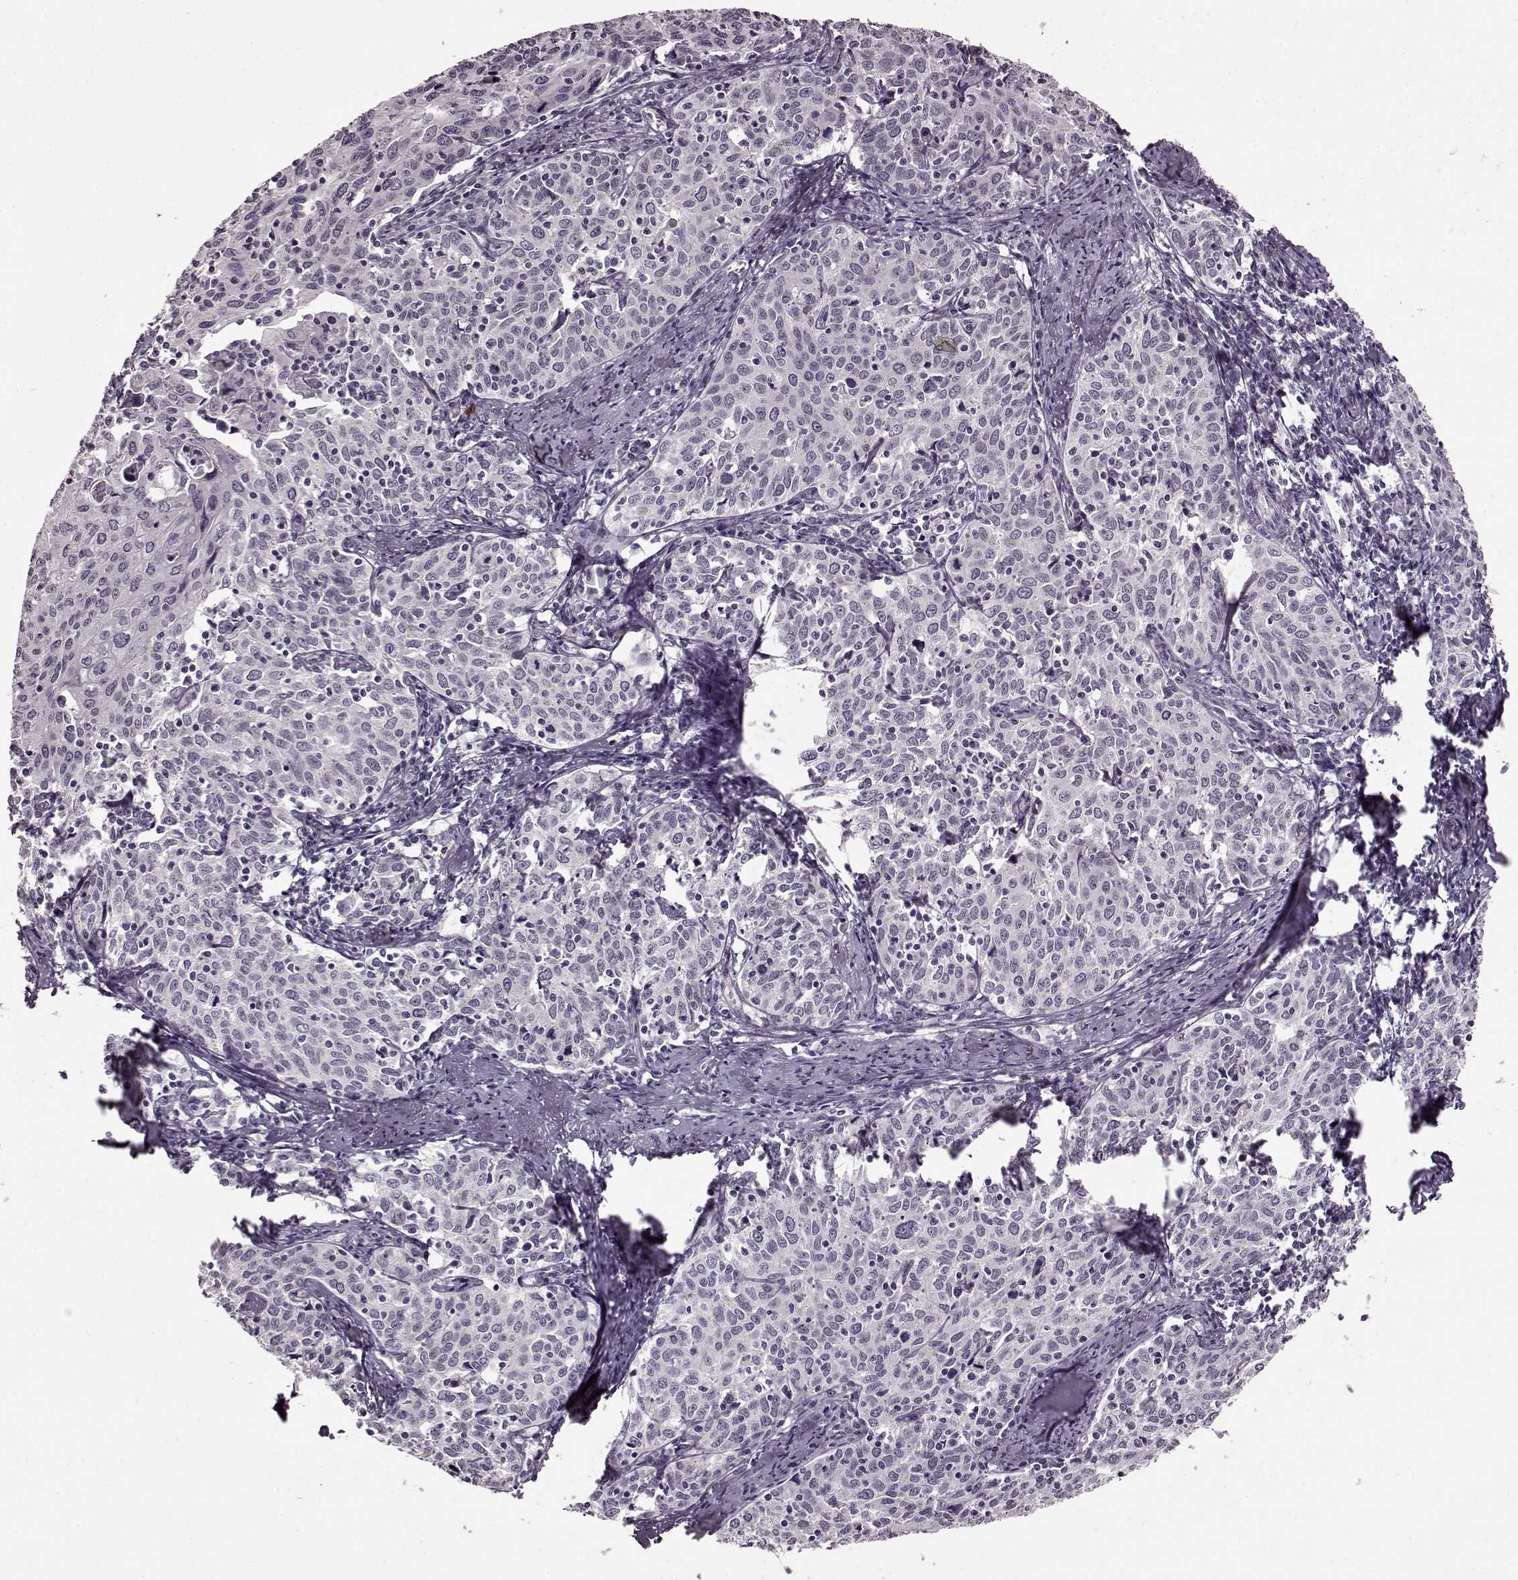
{"staining": {"intensity": "negative", "quantity": "none", "location": "none"}, "tissue": "cervical cancer", "cell_type": "Tumor cells", "image_type": "cancer", "snomed": [{"axis": "morphology", "description": "Squamous cell carcinoma, NOS"}, {"axis": "topography", "description": "Cervix"}], "caption": "Human squamous cell carcinoma (cervical) stained for a protein using IHC exhibits no positivity in tumor cells.", "gene": "STX1B", "patient": {"sex": "female", "age": 62}}